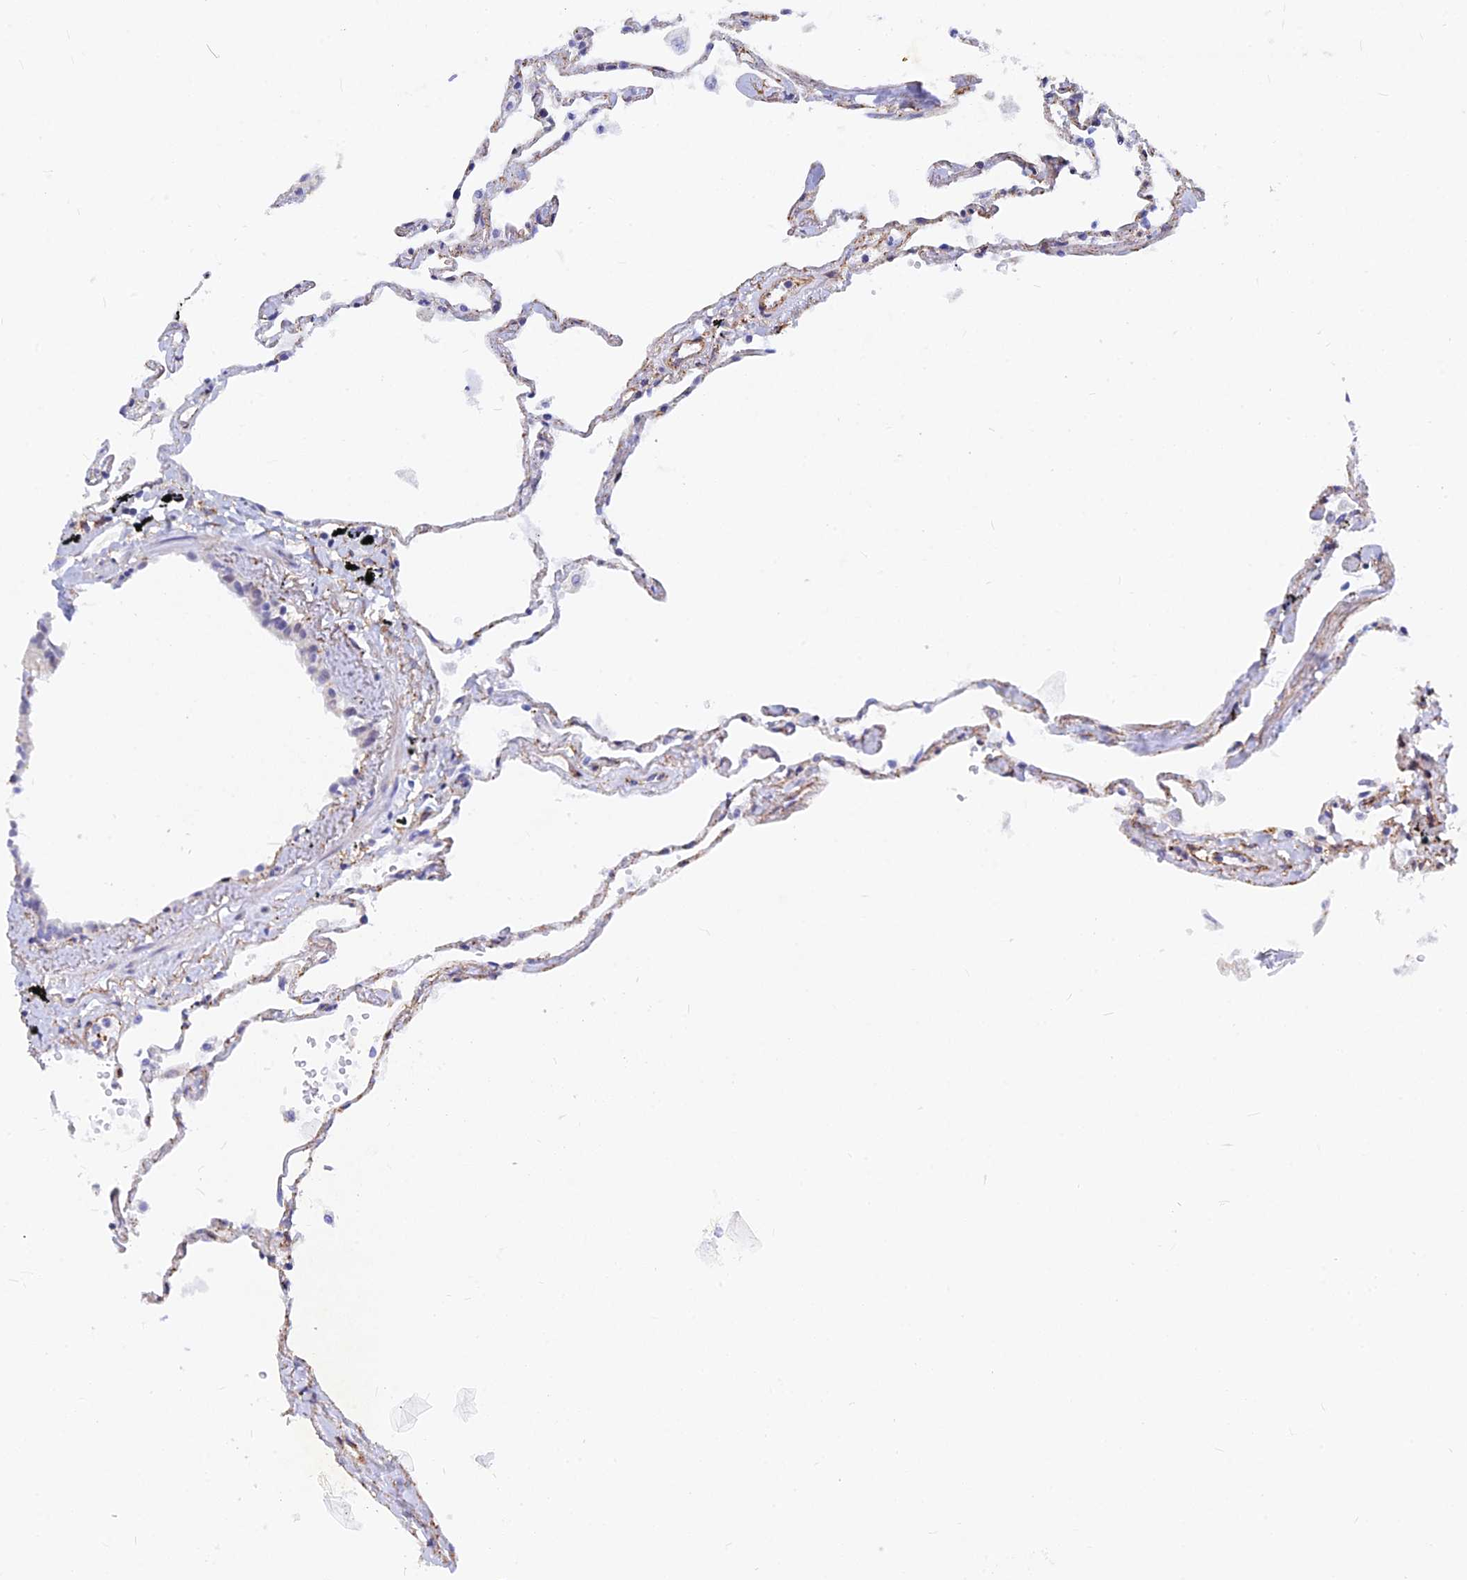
{"staining": {"intensity": "weak", "quantity": "25%-75%", "location": "cytoplasmic/membranous,nuclear"}, "tissue": "lung", "cell_type": "Alveolar cells", "image_type": "normal", "snomed": [{"axis": "morphology", "description": "Normal tissue, NOS"}, {"axis": "topography", "description": "Lung"}], "caption": "This histopathology image reveals immunohistochemistry staining of unremarkable human lung, with low weak cytoplasmic/membranous,nuclear positivity in about 25%-75% of alveolar cells.", "gene": "VSTM2L", "patient": {"sex": "female", "age": 67}}